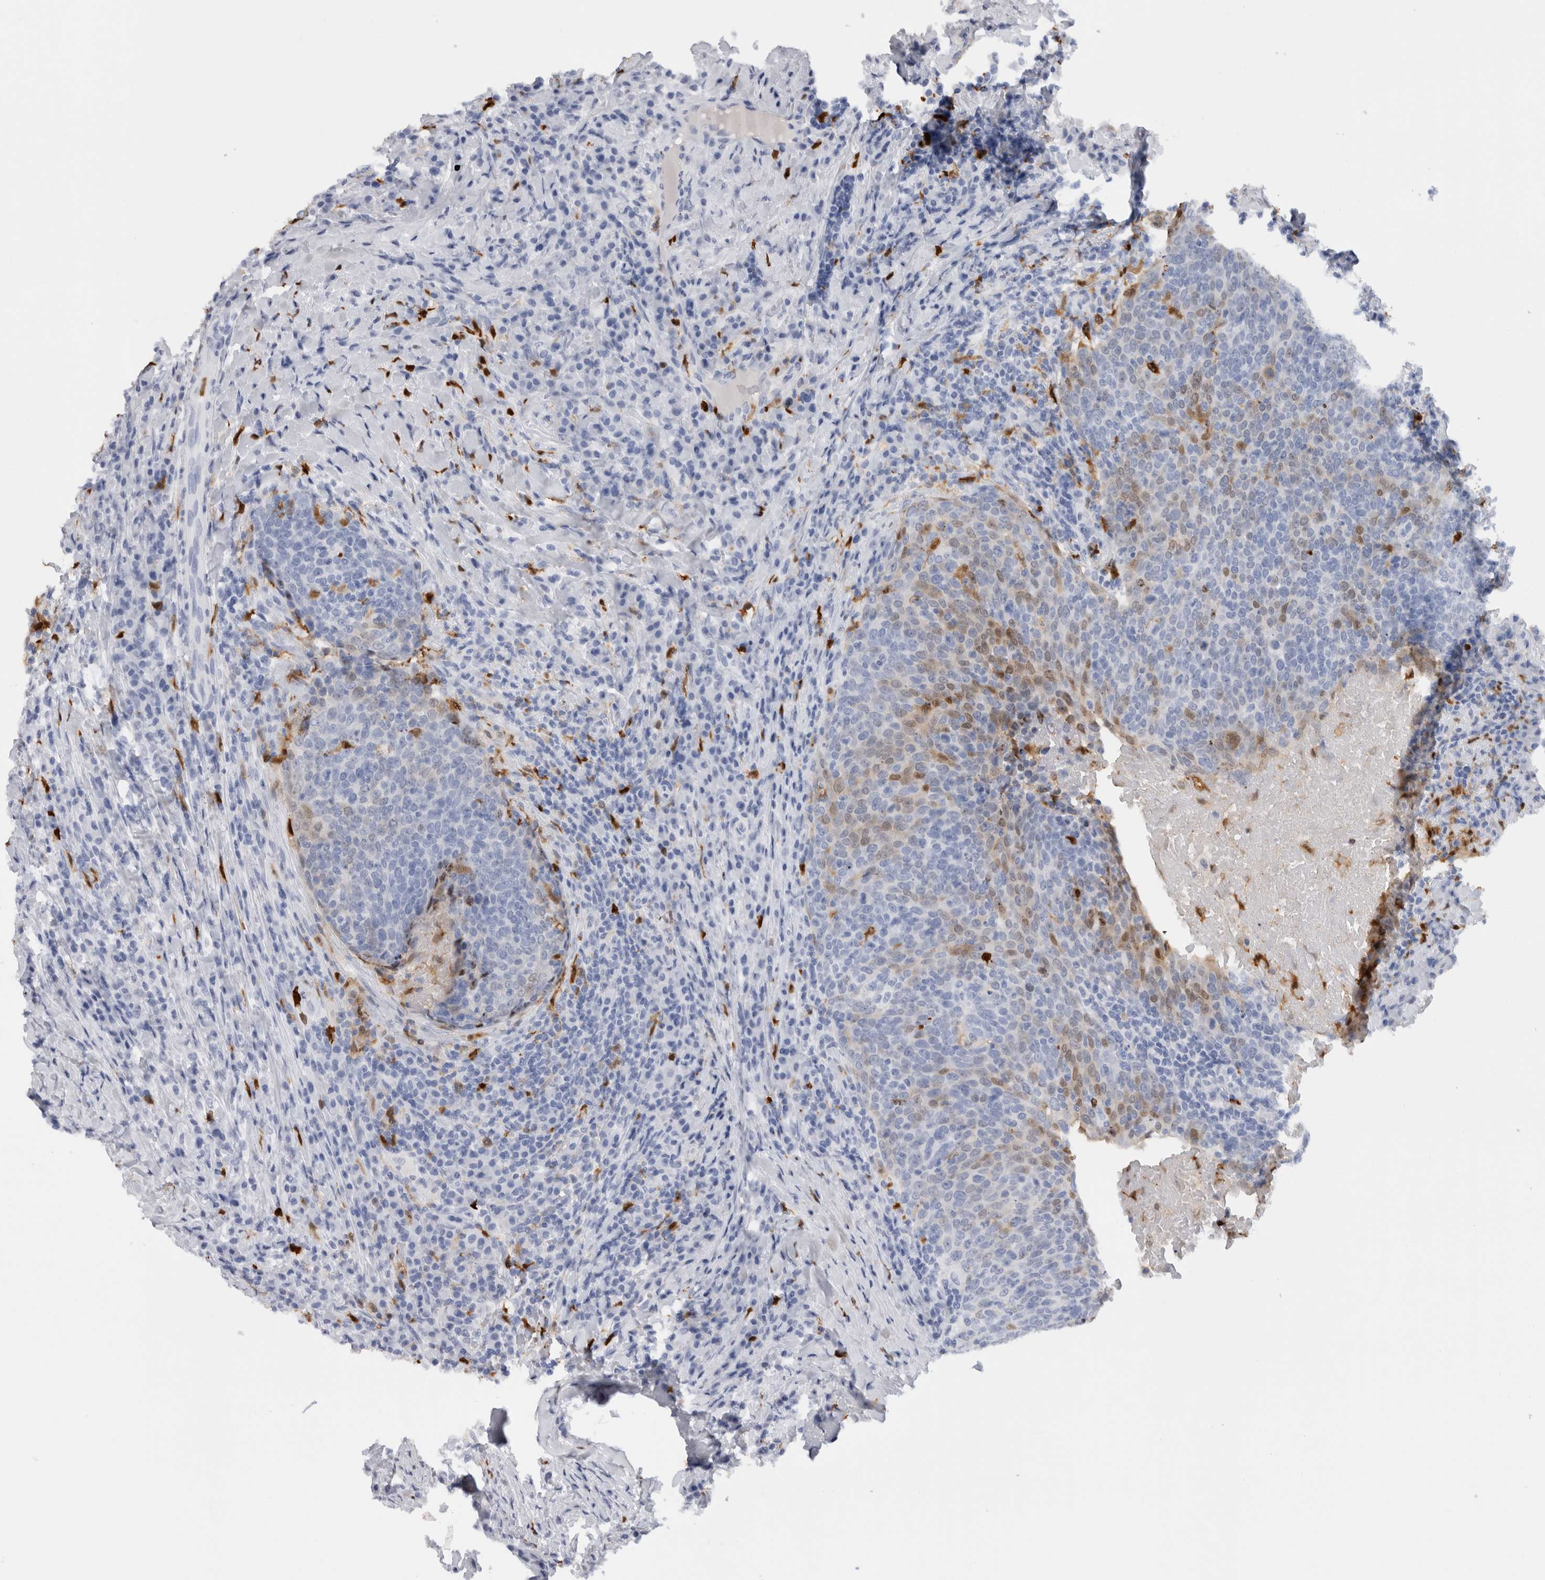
{"staining": {"intensity": "moderate", "quantity": "<25%", "location": "cytoplasmic/membranous,nuclear"}, "tissue": "head and neck cancer", "cell_type": "Tumor cells", "image_type": "cancer", "snomed": [{"axis": "morphology", "description": "Squamous cell carcinoma, NOS"}, {"axis": "morphology", "description": "Squamous cell carcinoma, metastatic, NOS"}, {"axis": "topography", "description": "Lymph node"}, {"axis": "topography", "description": "Head-Neck"}], "caption": "Head and neck squamous cell carcinoma was stained to show a protein in brown. There is low levels of moderate cytoplasmic/membranous and nuclear positivity in approximately <25% of tumor cells.", "gene": "S100A8", "patient": {"sex": "male", "age": 62}}